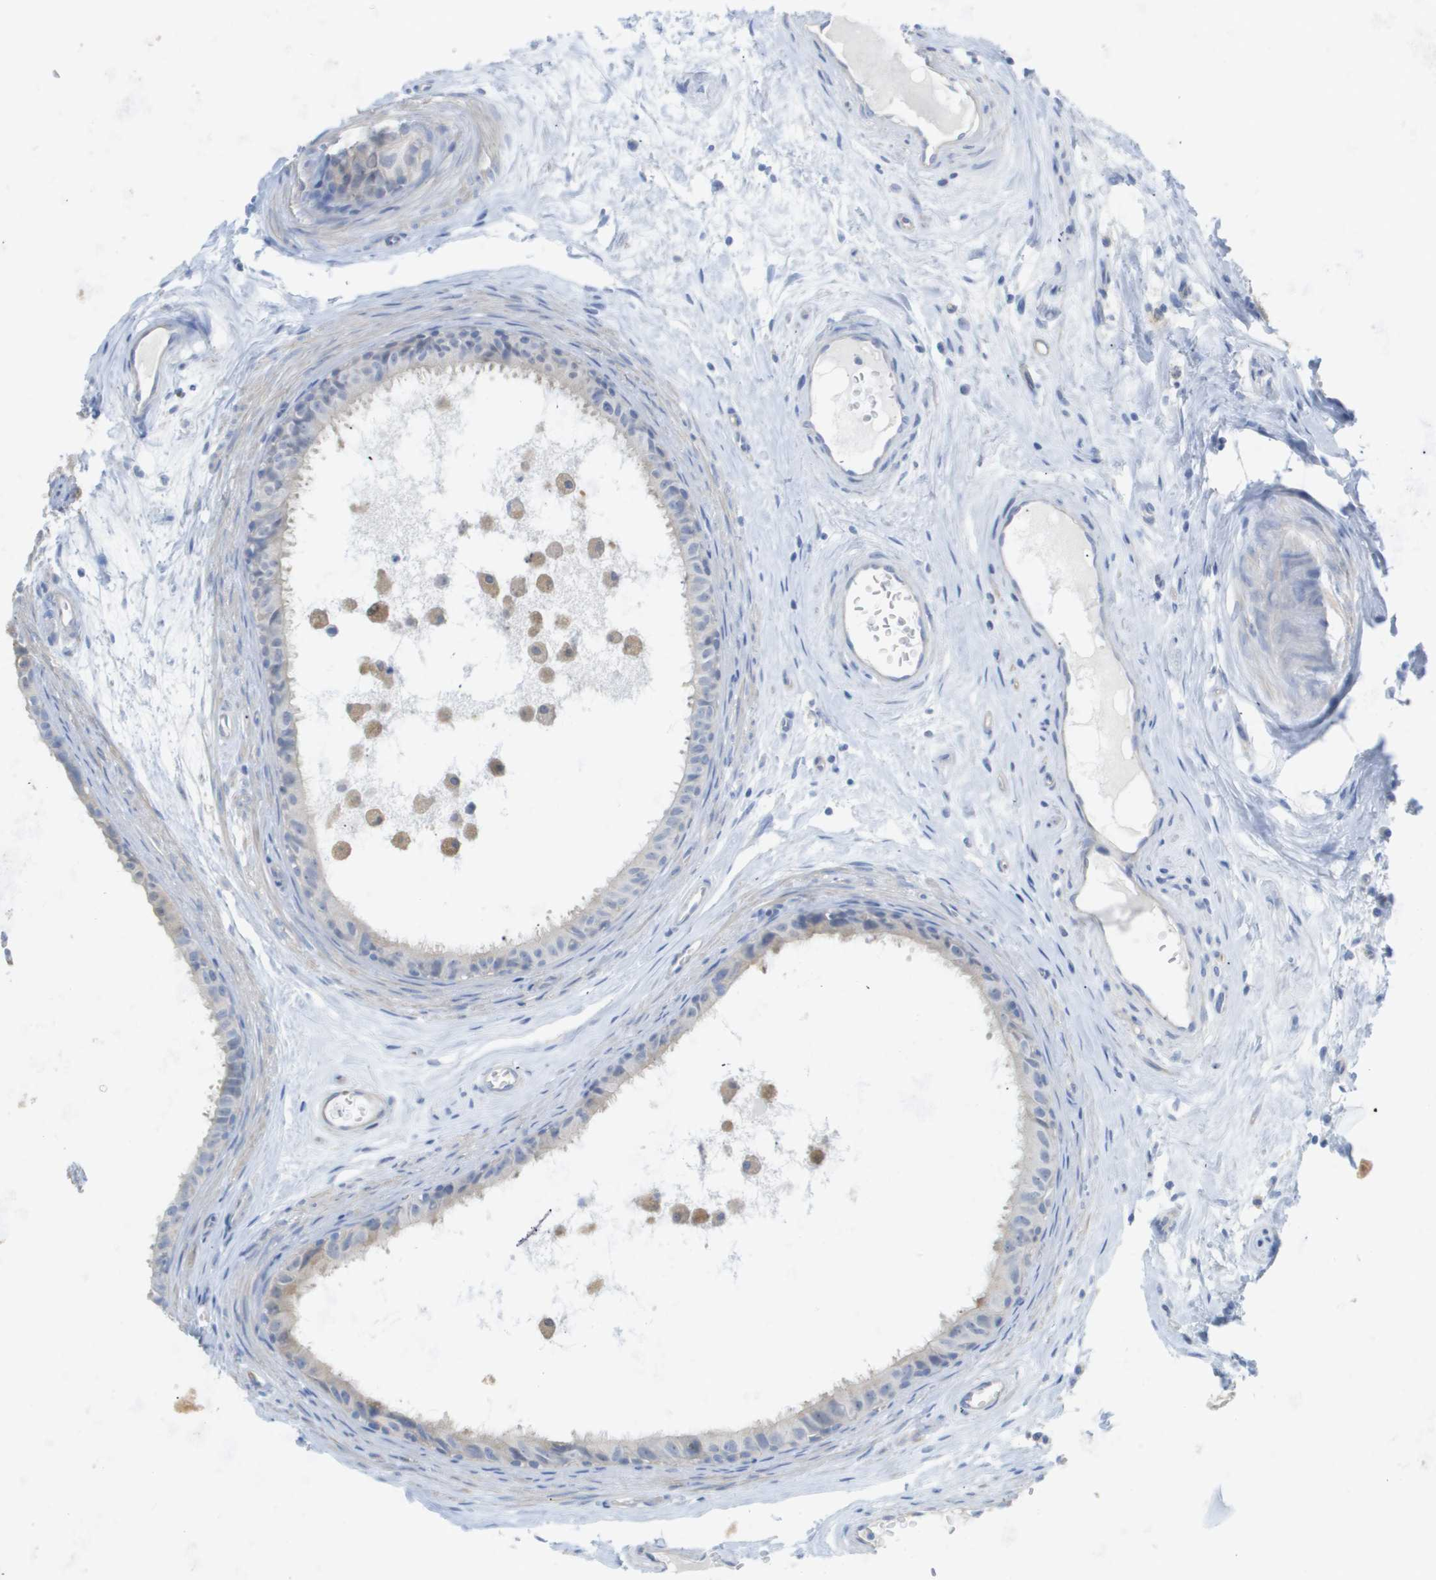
{"staining": {"intensity": "negative", "quantity": "none", "location": "none"}, "tissue": "epididymis", "cell_type": "Glandular cells", "image_type": "normal", "snomed": [{"axis": "morphology", "description": "Normal tissue, NOS"}, {"axis": "morphology", "description": "Inflammation, NOS"}, {"axis": "topography", "description": "Epididymis"}], "caption": "DAB immunohistochemical staining of unremarkable epididymis displays no significant positivity in glandular cells.", "gene": "MYL3", "patient": {"sex": "male", "age": 85}}